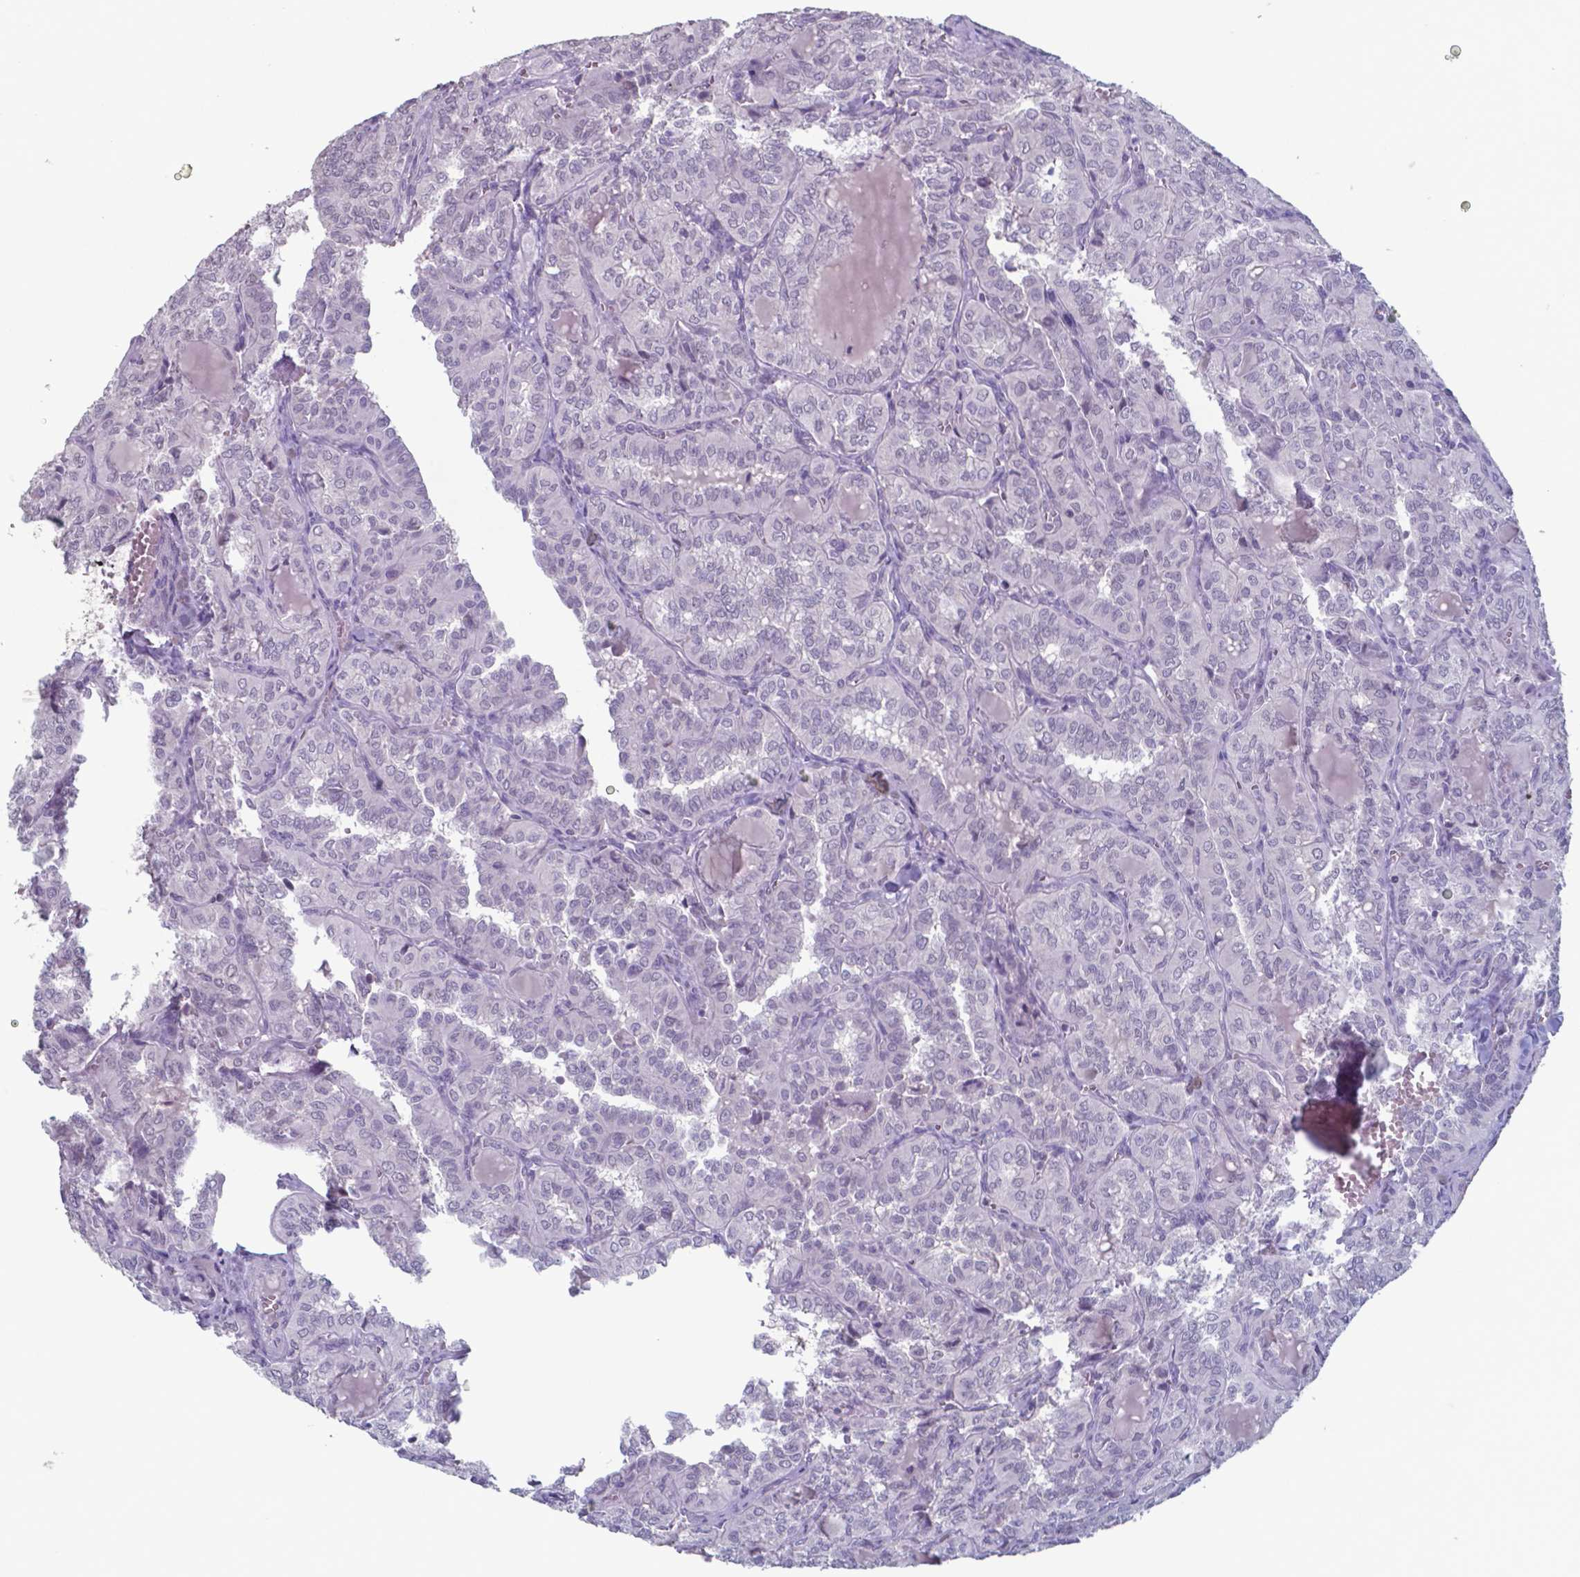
{"staining": {"intensity": "negative", "quantity": "none", "location": "none"}, "tissue": "thyroid cancer", "cell_type": "Tumor cells", "image_type": "cancer", "snomed": [{"axis": "morphology", "description": "Papillary adenocarcinoma, NOS"}, {"axis": "topography", "description": "Thyroid gland"}], "caption": "IHC micrograph of human thyroid cancer (papillary adenocarcinoma) stained for a protein (brown), which reveals no positivity in tumor cells. (Brightfield microscopy of DAB immunohistochemistry at high magnification).", "gene": "TDP2", "patient": {"sex": "female", "age": 41}}